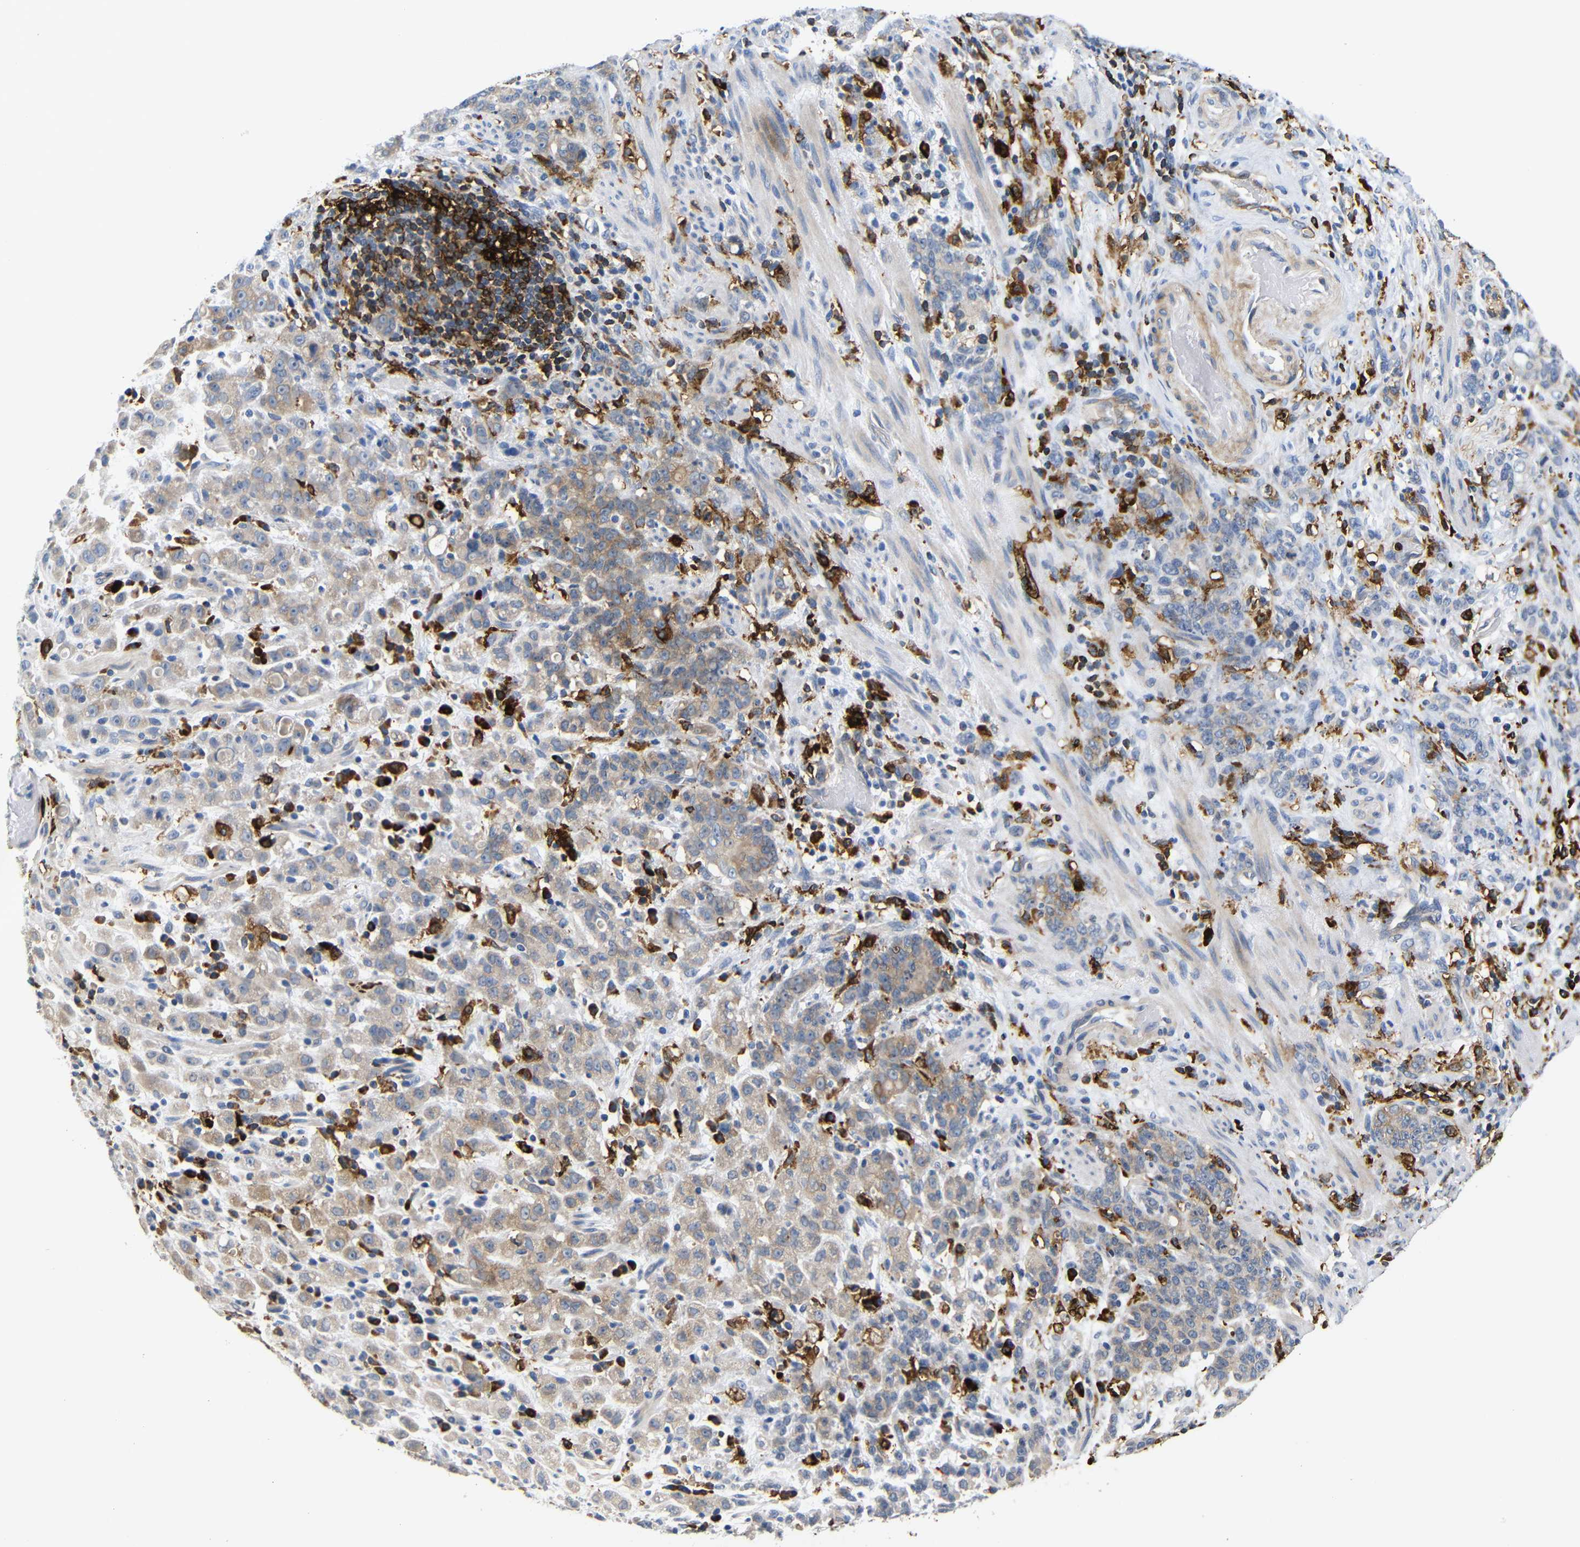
{"staining": {"intensity": "weak", "quantity": ">75%", "location": "cytoplasmic/membranous"}, "tissue": "stomach cancer", "cell_type": "Tumor cells", "image_type": "cancer", "snomed": [{"axis": "morphology", "description": "Adenocarcinoma, NOS"}, {"axis": "topography", "description": "Stomach, lower"}], "caption": "Adenocarcinoma (stomach) stained with DAB (3,3'-diaminobenzidine) IHC reveals low levels of weak cytoplasmic/membranous staining in about >75% of tumor cells.", "gene": "HLA-DQB1", "patient": {"sex": "male", "age": 88}}